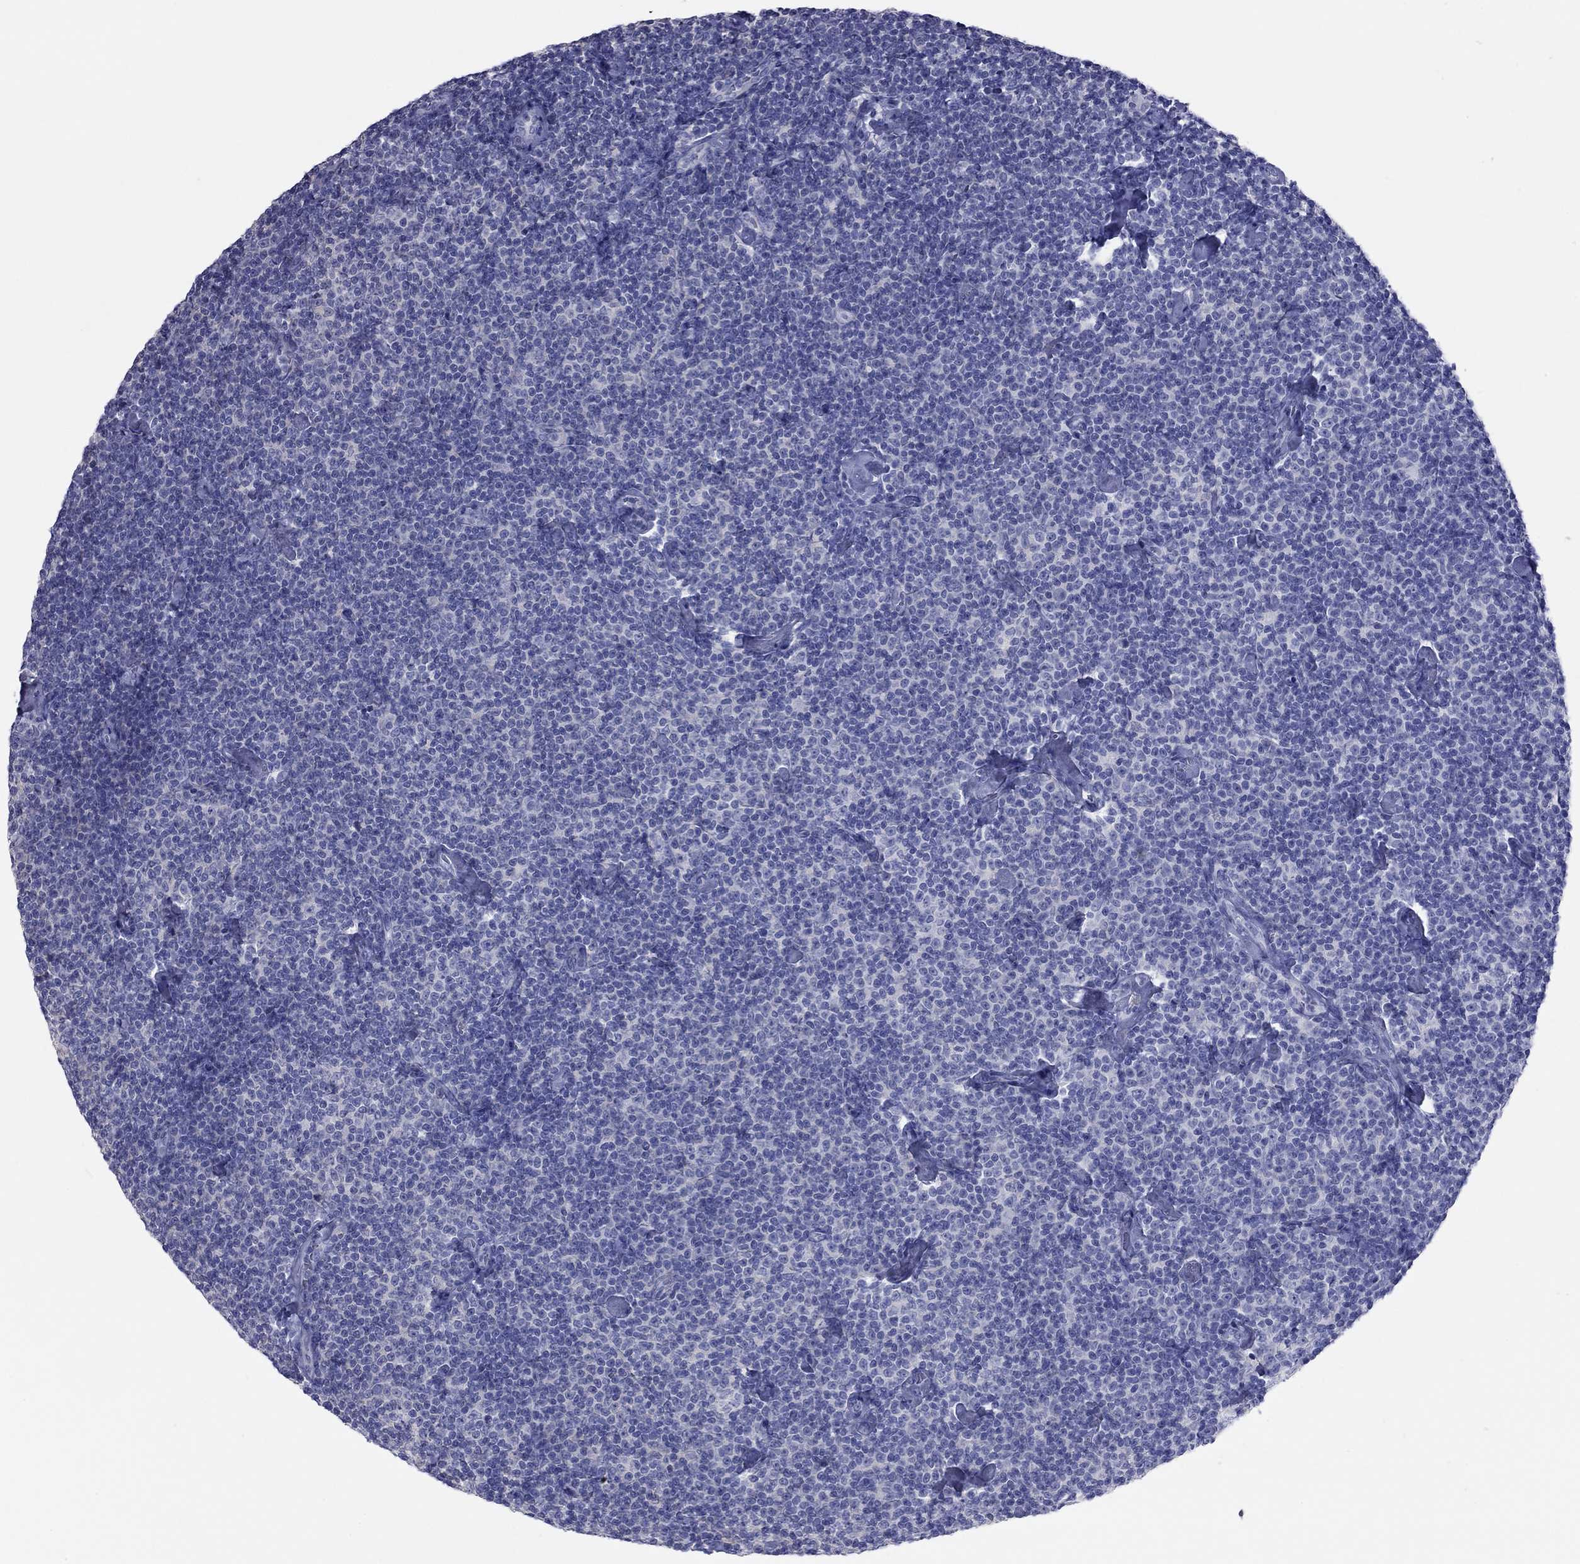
{"staining": {"intensity": "negative", "quantity": "none", "location": "none"}, "tissue": "lymphoma", "cell_type": "Tumor cells", "image_type": "cancer", "snomed": [{"axis": "morphology", "description": "Malignant lymphoma, non-Hodgkin's type, Low grade"}, {"axis": "topography", "description": "Lymph node"}], "caption": "Micrograph shows no protein expression in tumor cells of low-grade malignant lymphoma, non-Hodgkin's type tissue.", "gene": "ACTL7B", "patient": {"sex": "male", "age": 81}}